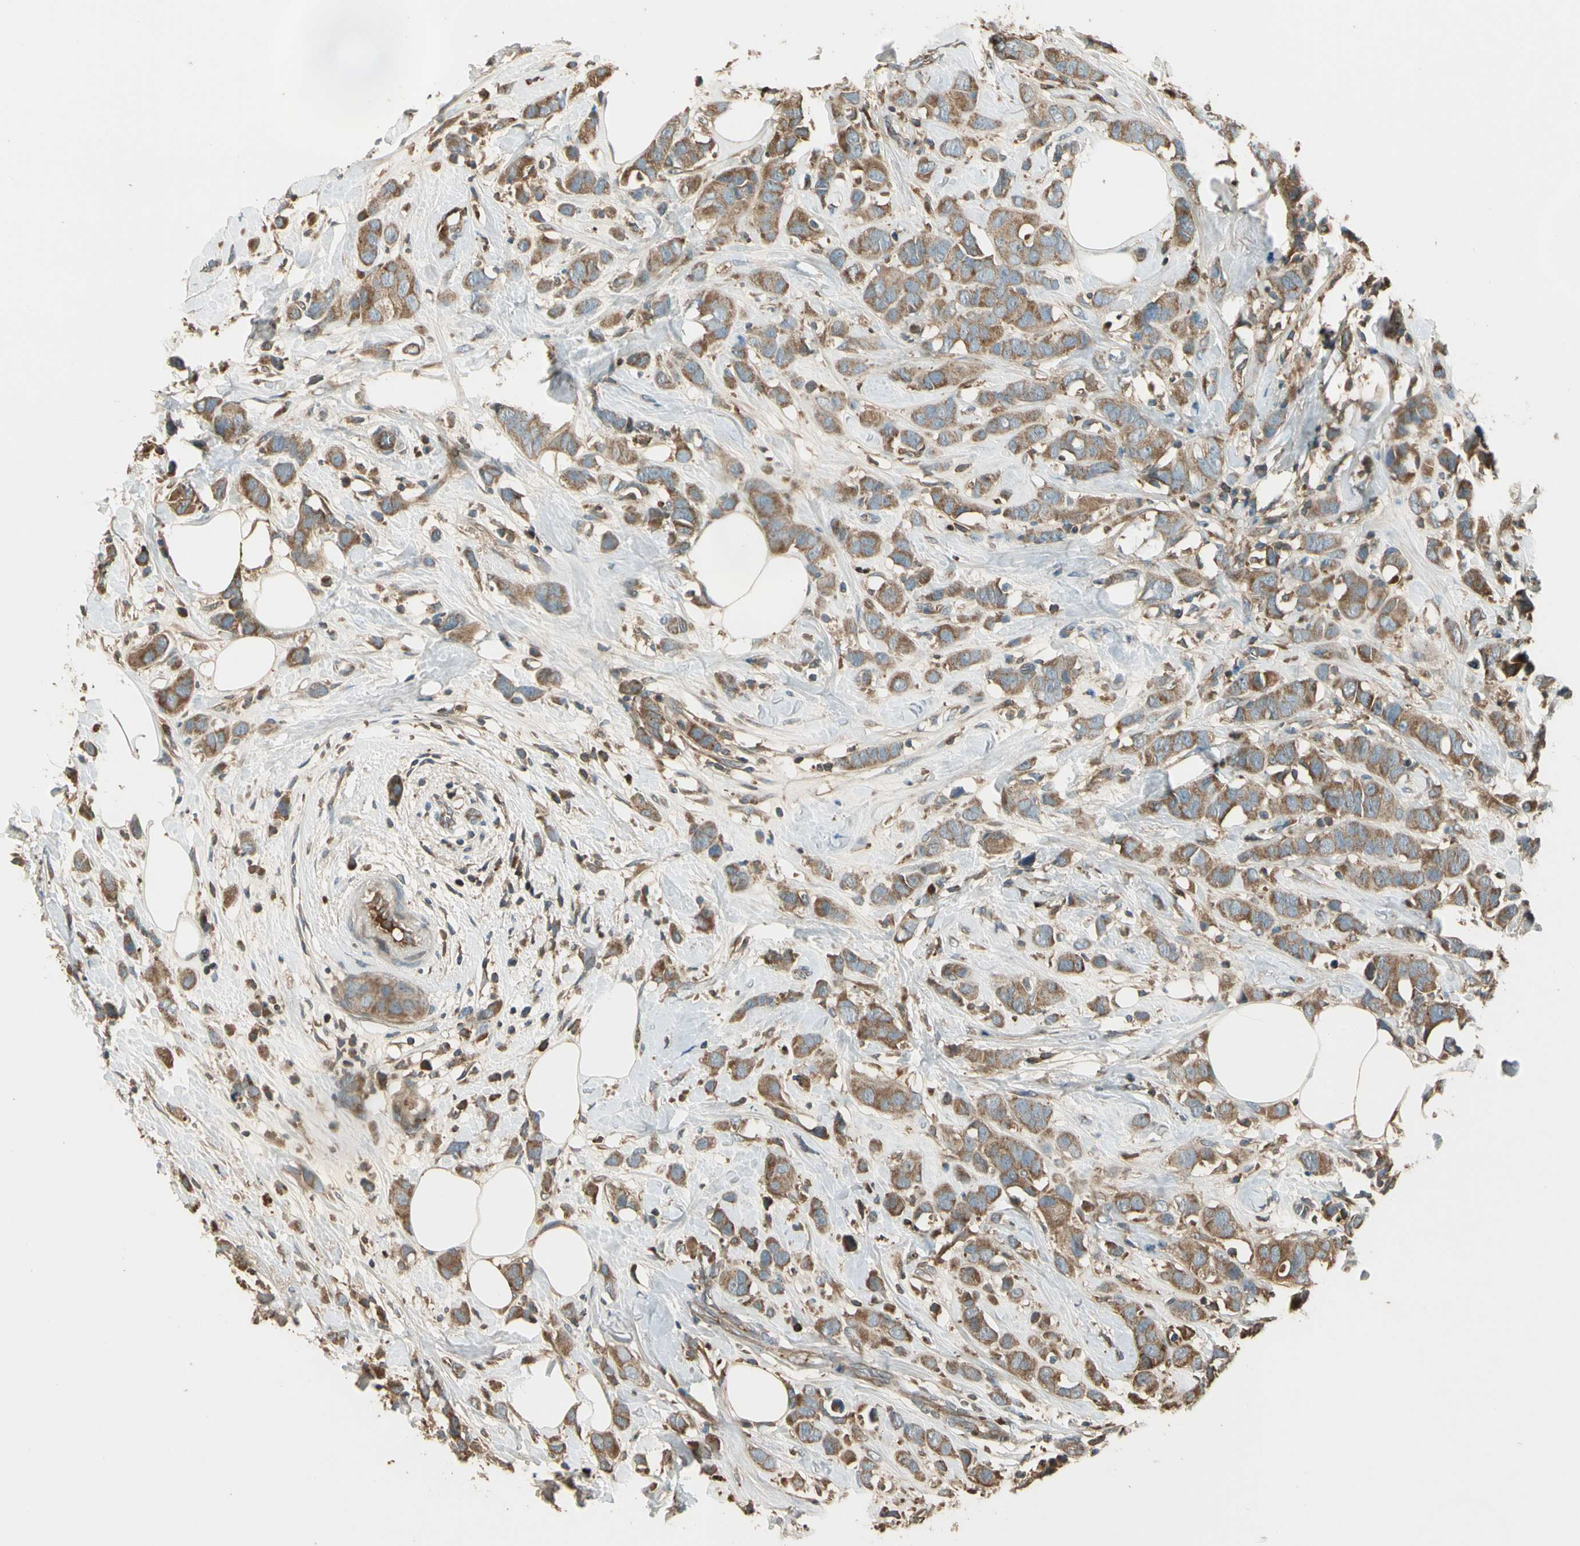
{"staining": {"intensity": "moderate", "quantity": ">75%", "location": "cytoplasmic/membranous"}, "tissue": "breast cancer", "cell_type": "Tumor cells", "image_type": "cancer", "snomed": [{"axis": "morphology", "description": "Normal tissue, NOS"}, {"axis": "morphology", "description": "Duct carcinoma"}, {"axis": "topography", "description": "Breast"}], "caption": "Protein analysis of breast infiltrating ductal carcinoma tissue demonstrates moderate cytoplasmic/membranous positivity in approximately >75% of tumor cells. (DAB (3,3'-diaminobenzidine) IHC, brown staining for protein, blue staining for nuclei).", "gene": "STX11", "patient": {"sex": "female", "age": 50}}